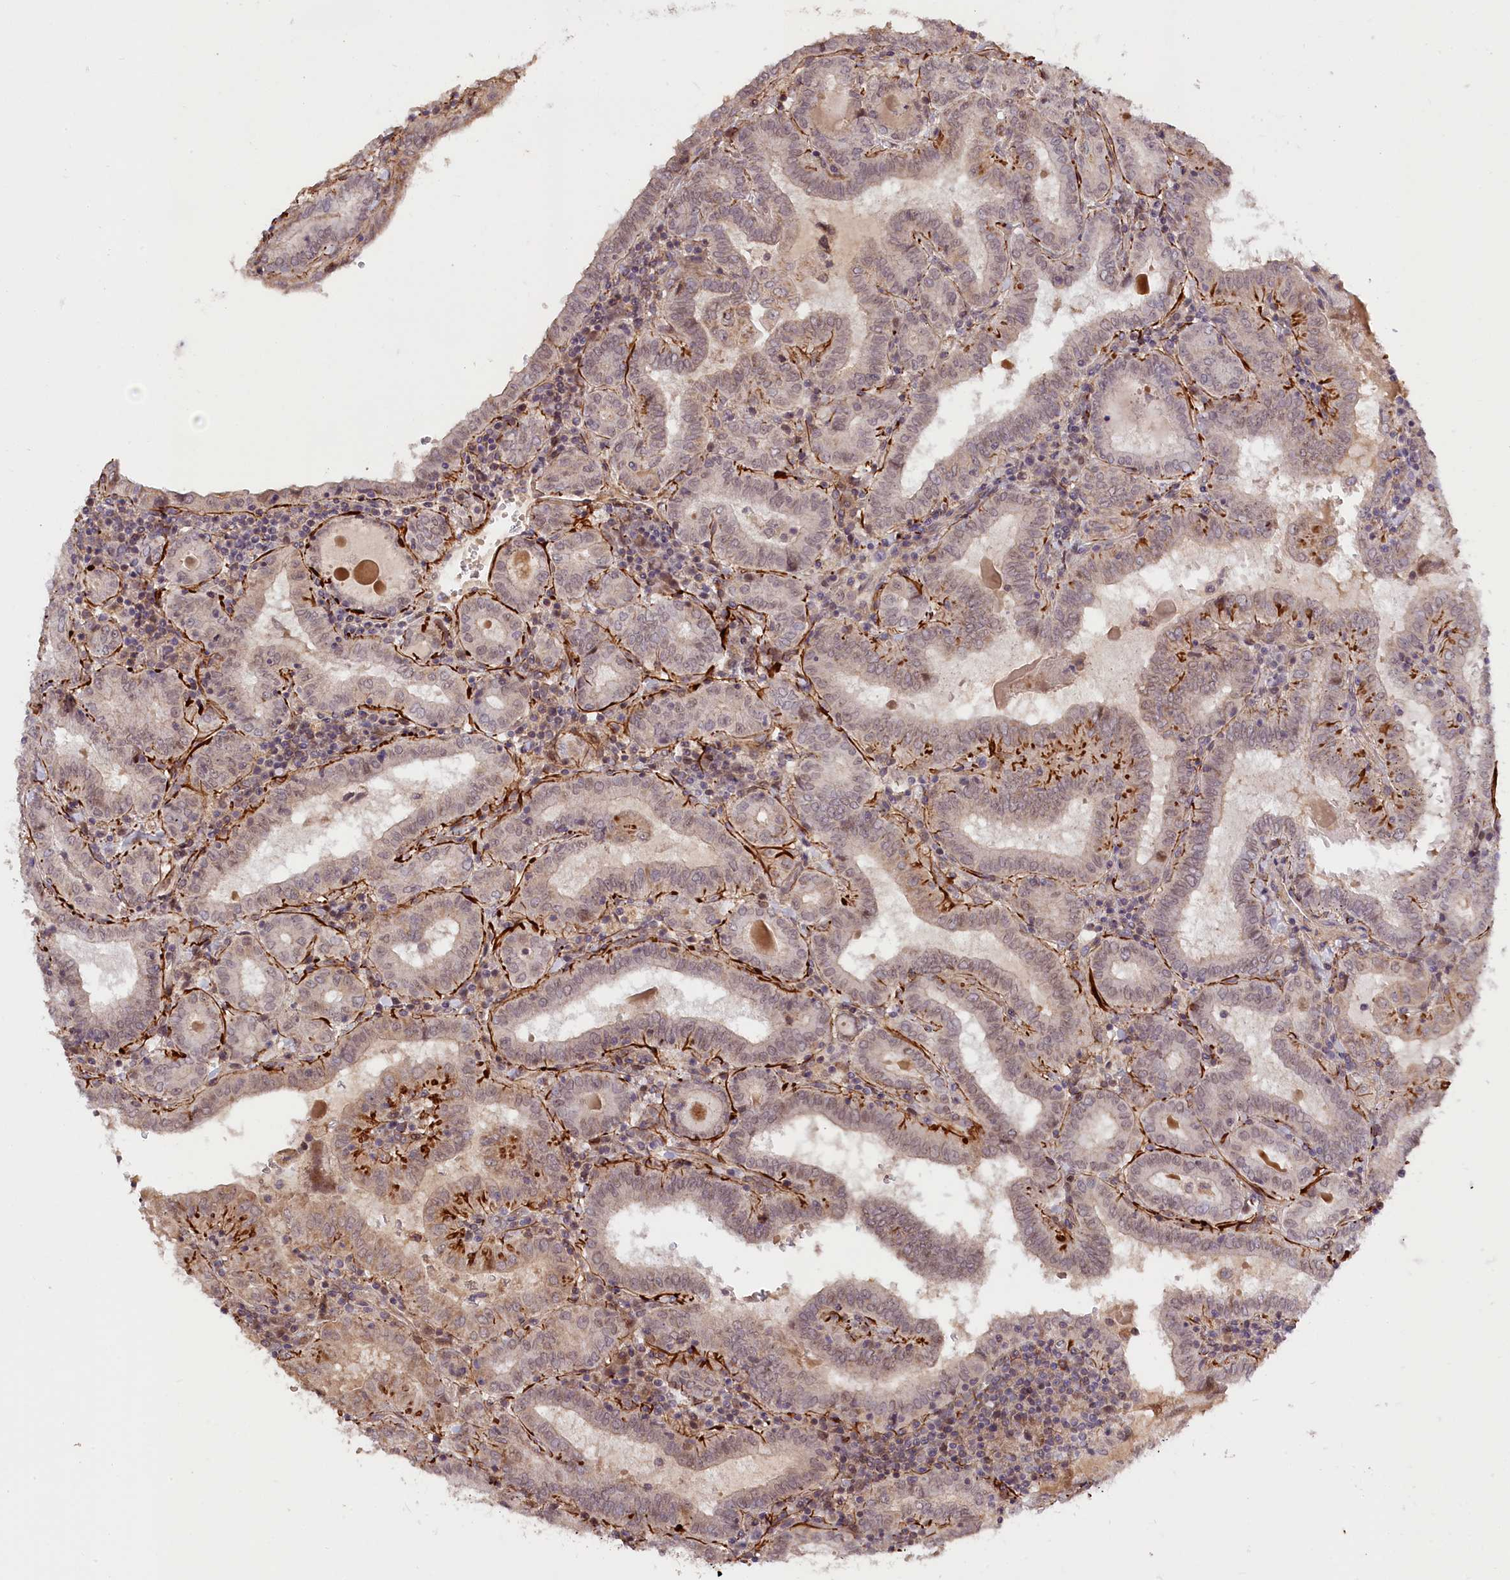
{"staining": {"intensity": "weak", "quantity": "25%-75%", "location": "nuclear"}, "tissue": "thyroid cancer", "cell_type": "Tumor cells", "image_type": "cancer", "snomed": [{"axis": "morphology", "description": "Papillary adenocarcinoma, NOS"}, {"axis": "topography", "description": "Thyroid gland"}], "caption": "The photomicrograph demonstrates immunohistochemical staining of thyroid papillary adenocarcinoma. There is weak nuclear positivity is appreciated in about 25%-75% of tumor cells. The staining was performed using DAB, with brown indicating positive protein expression. Nuclei are stained blue with hematoxylin.", "gene": "ZNF480", "patient": {"sex": "female", "age": 72}}